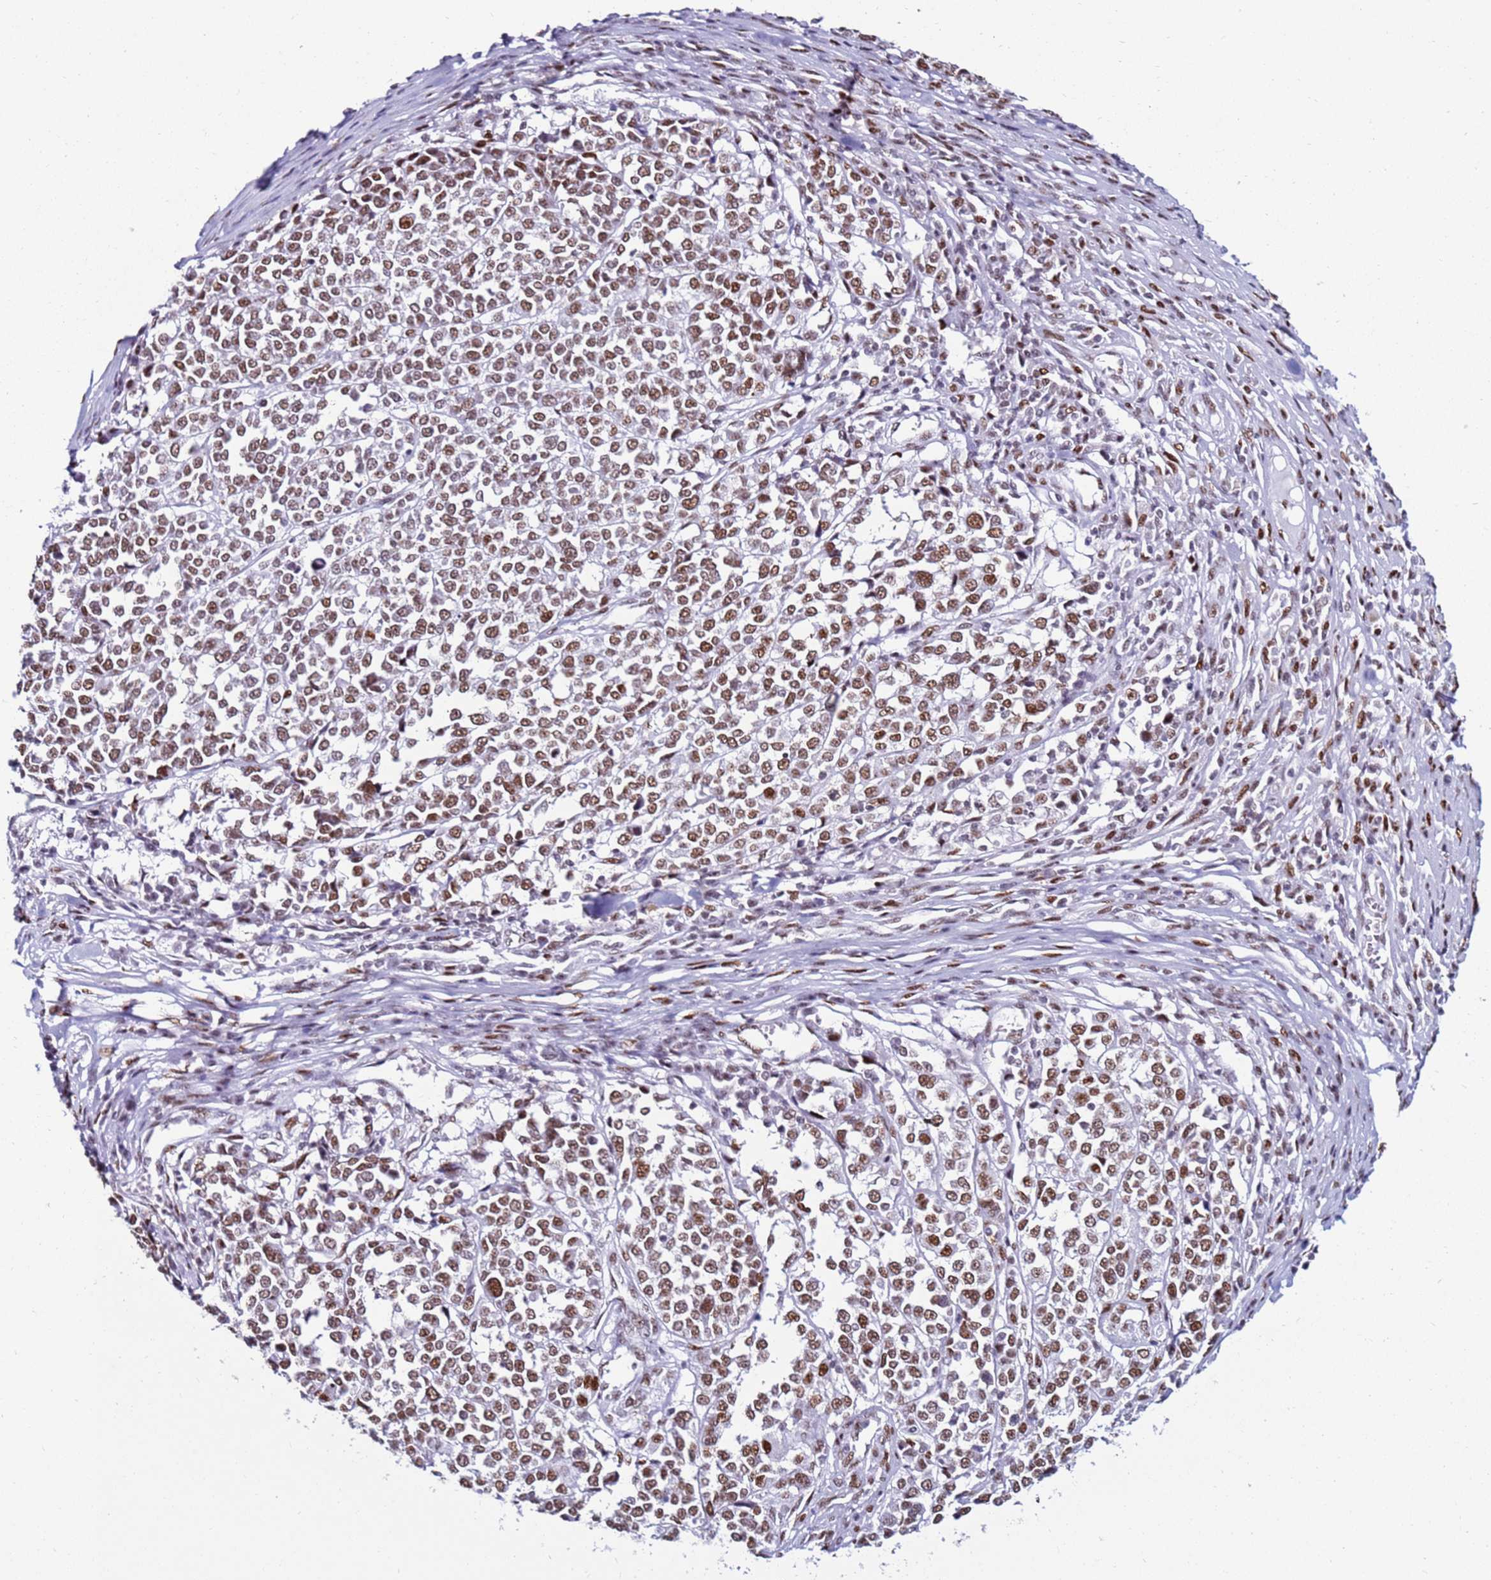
{"staining": {"intensity": "moderate", "quantity": ">75%", "location": "nuclear"}, "tissue": "melanoma", "cell_type": "Tumor cells", "image_type": "cancer", "snomed": [{"axis": "morphology", "description": "Malignant melanoma, Metastatic site"}, {"axis": "topography", "description": "Lymph node"}], "caption": "Approximately >75% of tumor cells in malignant melanoma (metastatic site) demonstrate moderate nuclear protein expression as visualized by brown immunohistochemical staining.", "gene": "KPNA4", "patient": {"sex": "male", "age": 44}}